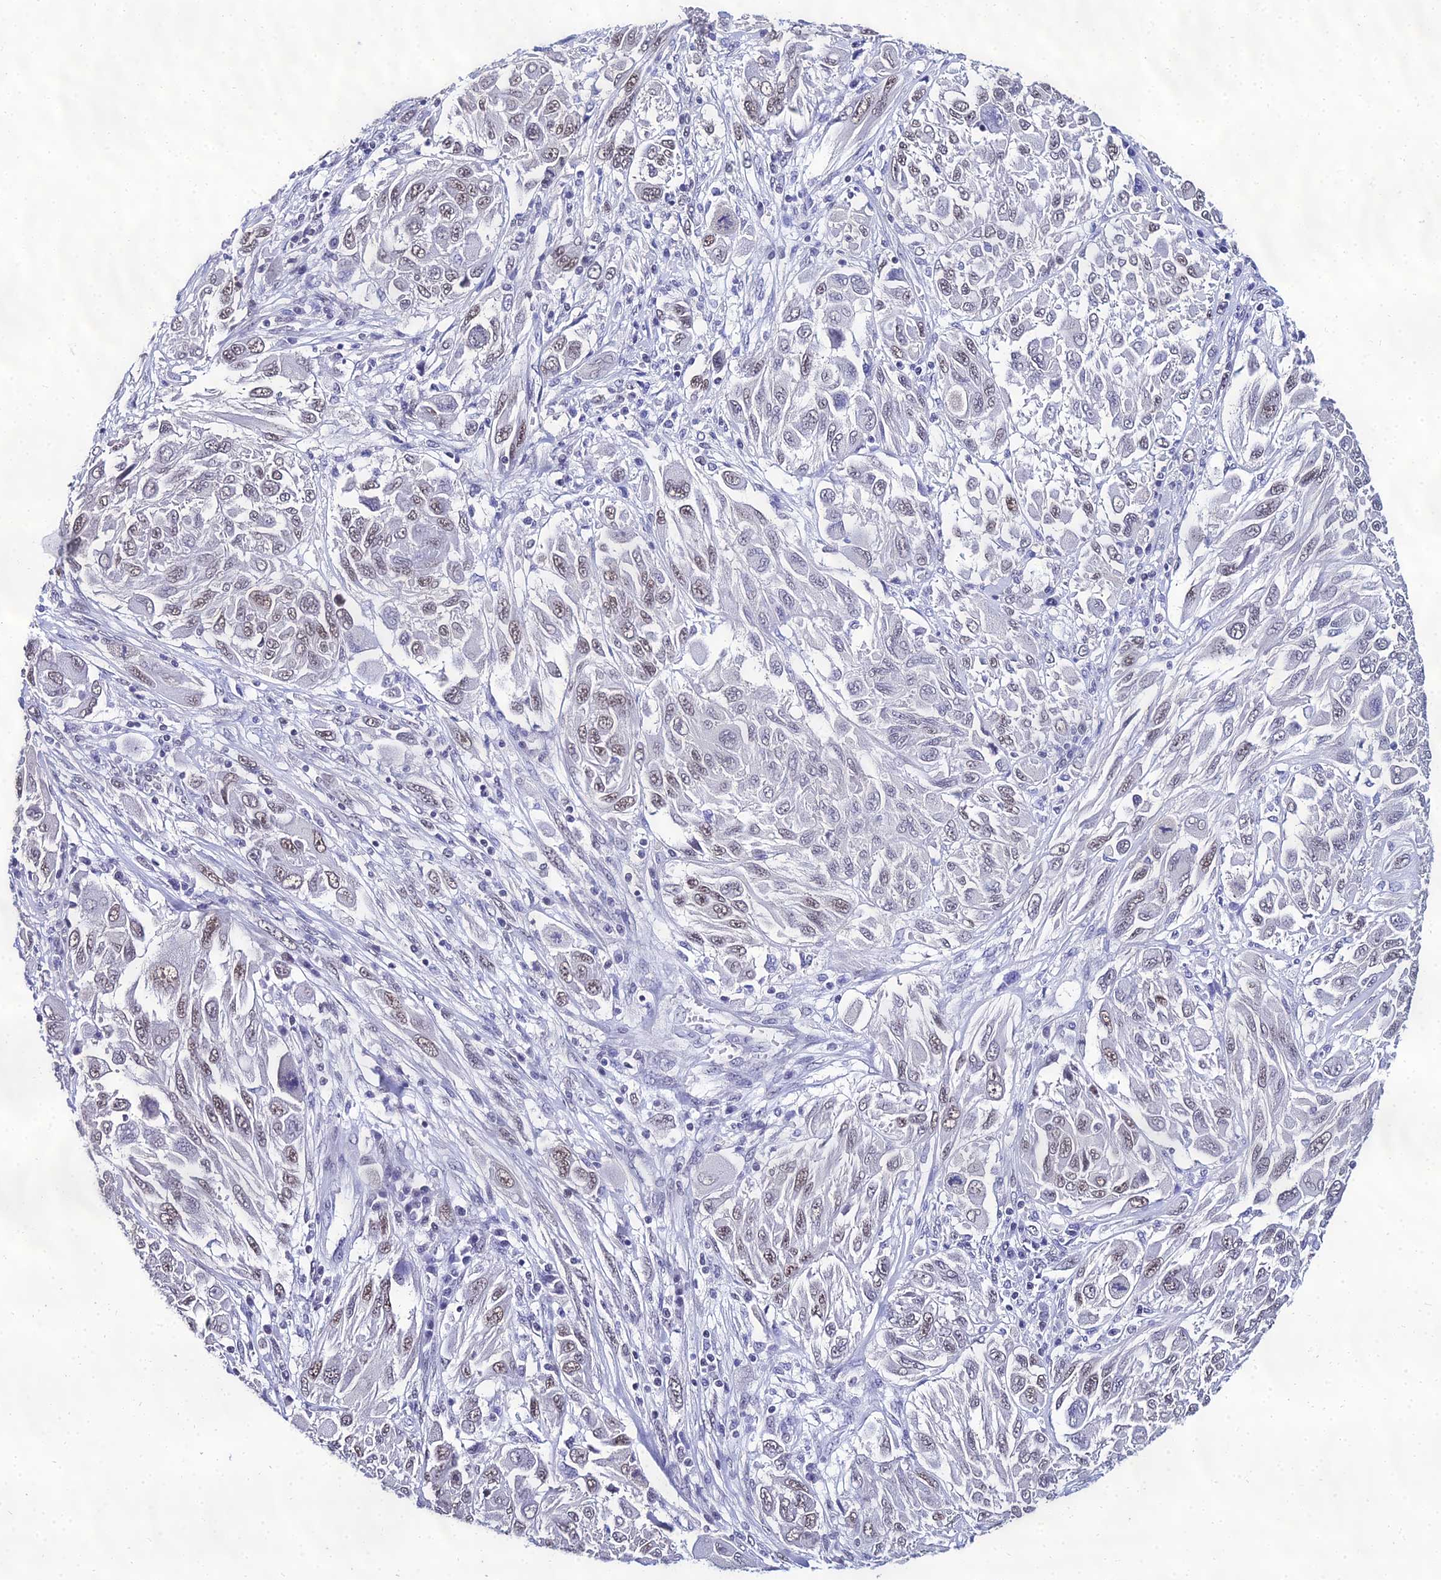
{"staining": {"intensity": "weak", "quantity": ">75%", "location": "nuclear"}, "tissue": "melanoma", "cell_type": "Tumor cells", "image_type": "cancer", "snomed": [{"axis": "morphology", "description": "Malignant melanoma, NOS"}, {"axis": "topography", "description": "Skin"}], "caption": "High-magnification brightfield microscopy of malignant melanoma stained with DAB (3,3'-diaminobenzidine) (brown) and counterstained with hematoxylin (blue). tumor cells exhibit weak nuclear expression is identified in about>75% of cells.", "gene": "PPP4R2", "patient": {"sex": "female", "age": 91}}